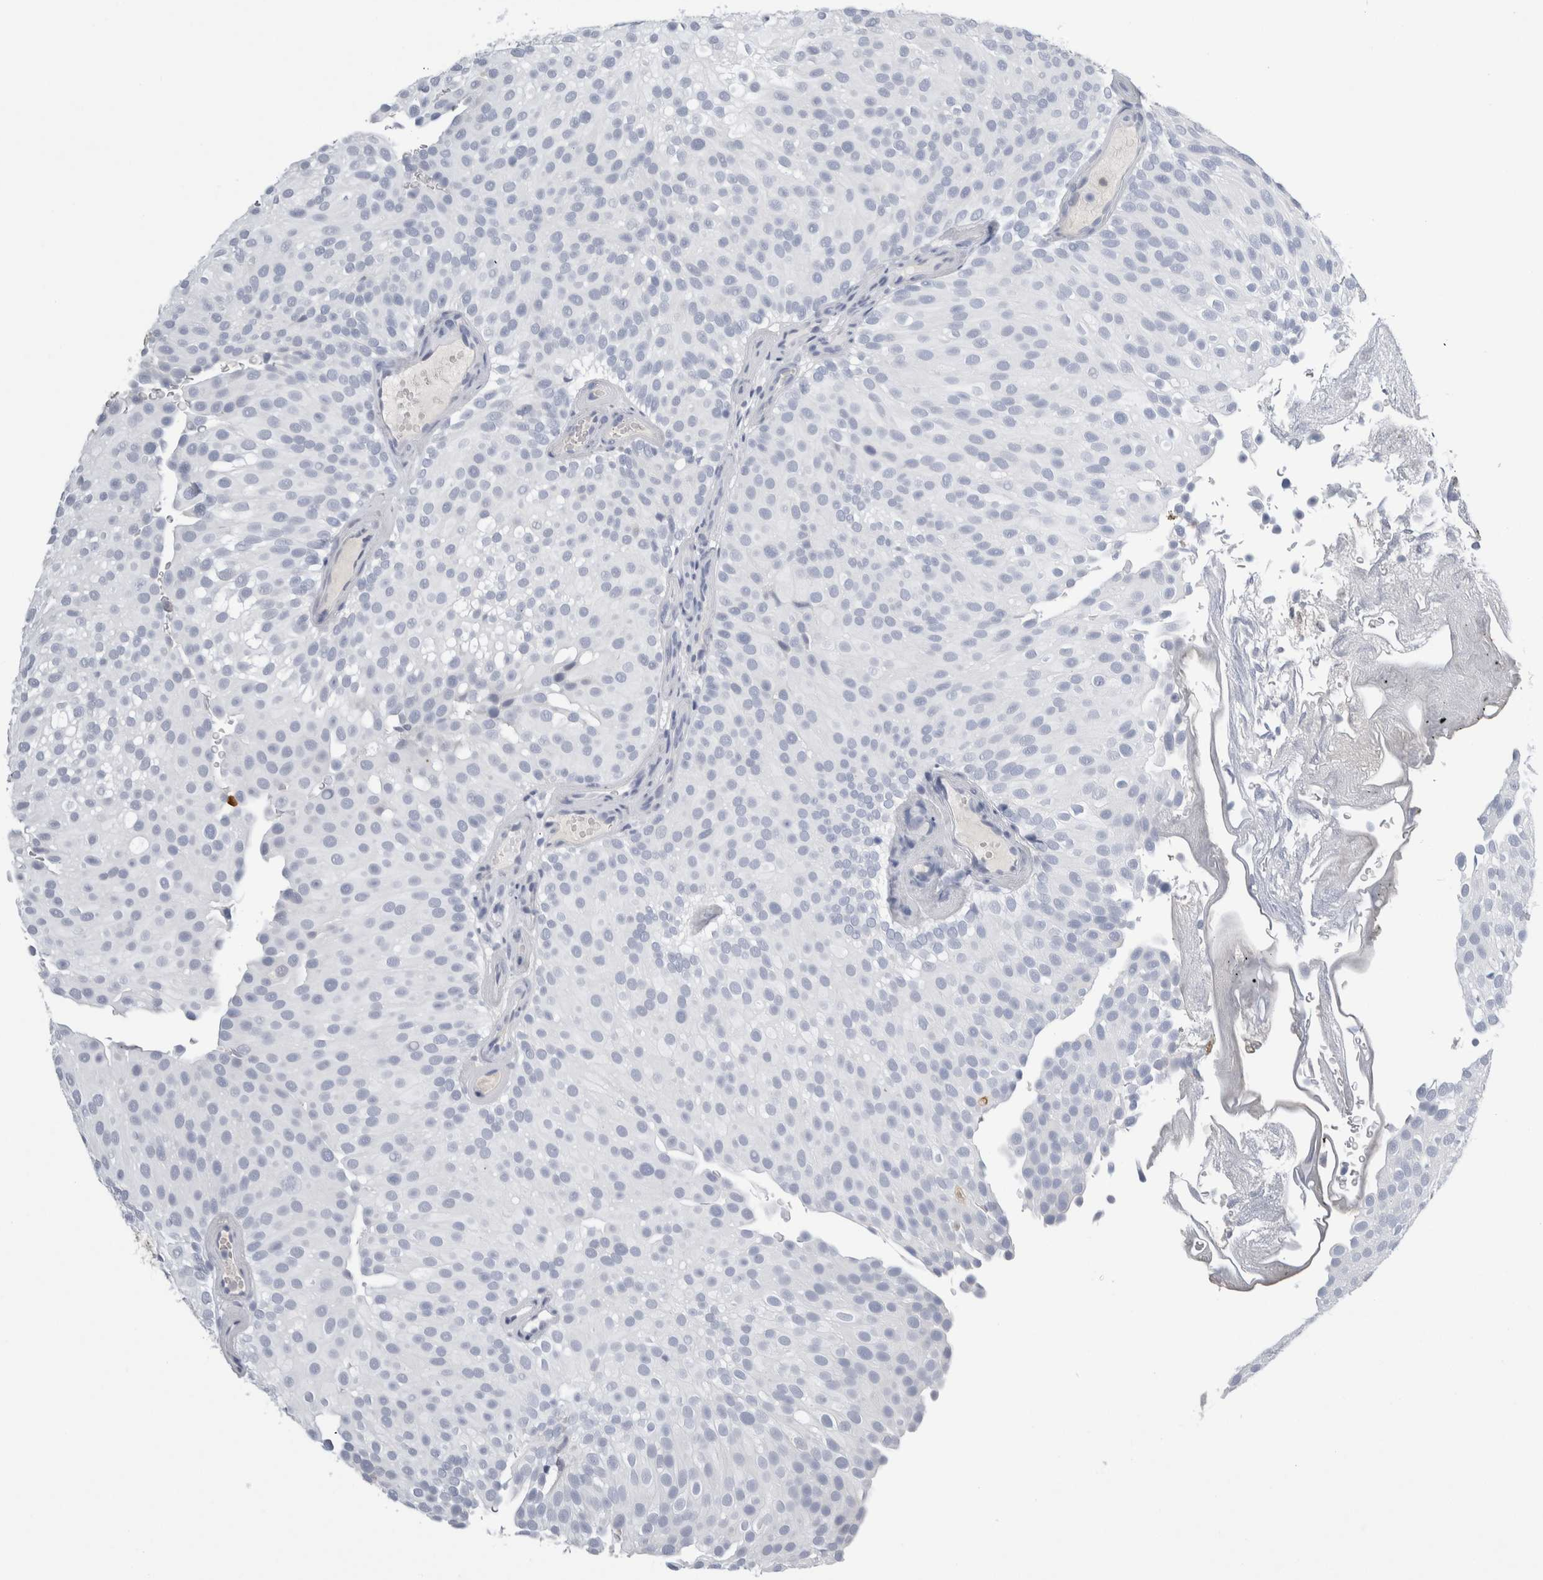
{"staining": {"intensity": "negative", "quantity": "none", "location": "none"}, "tissue": "urothelial cancer", "cell_type": "Tumor cells", "image_type": "cancer", "snomed": [{"axis": "morphology", "description": "Urothelial carcinoma, Low grade"}, {"axis": "topography", "description": "Urinary bladder"}], "caption": "Tumor cells show no significant protein staining in urothelial cancer.", "gene": "S100A12", "patient": {"sex": "male", "age": 78}}